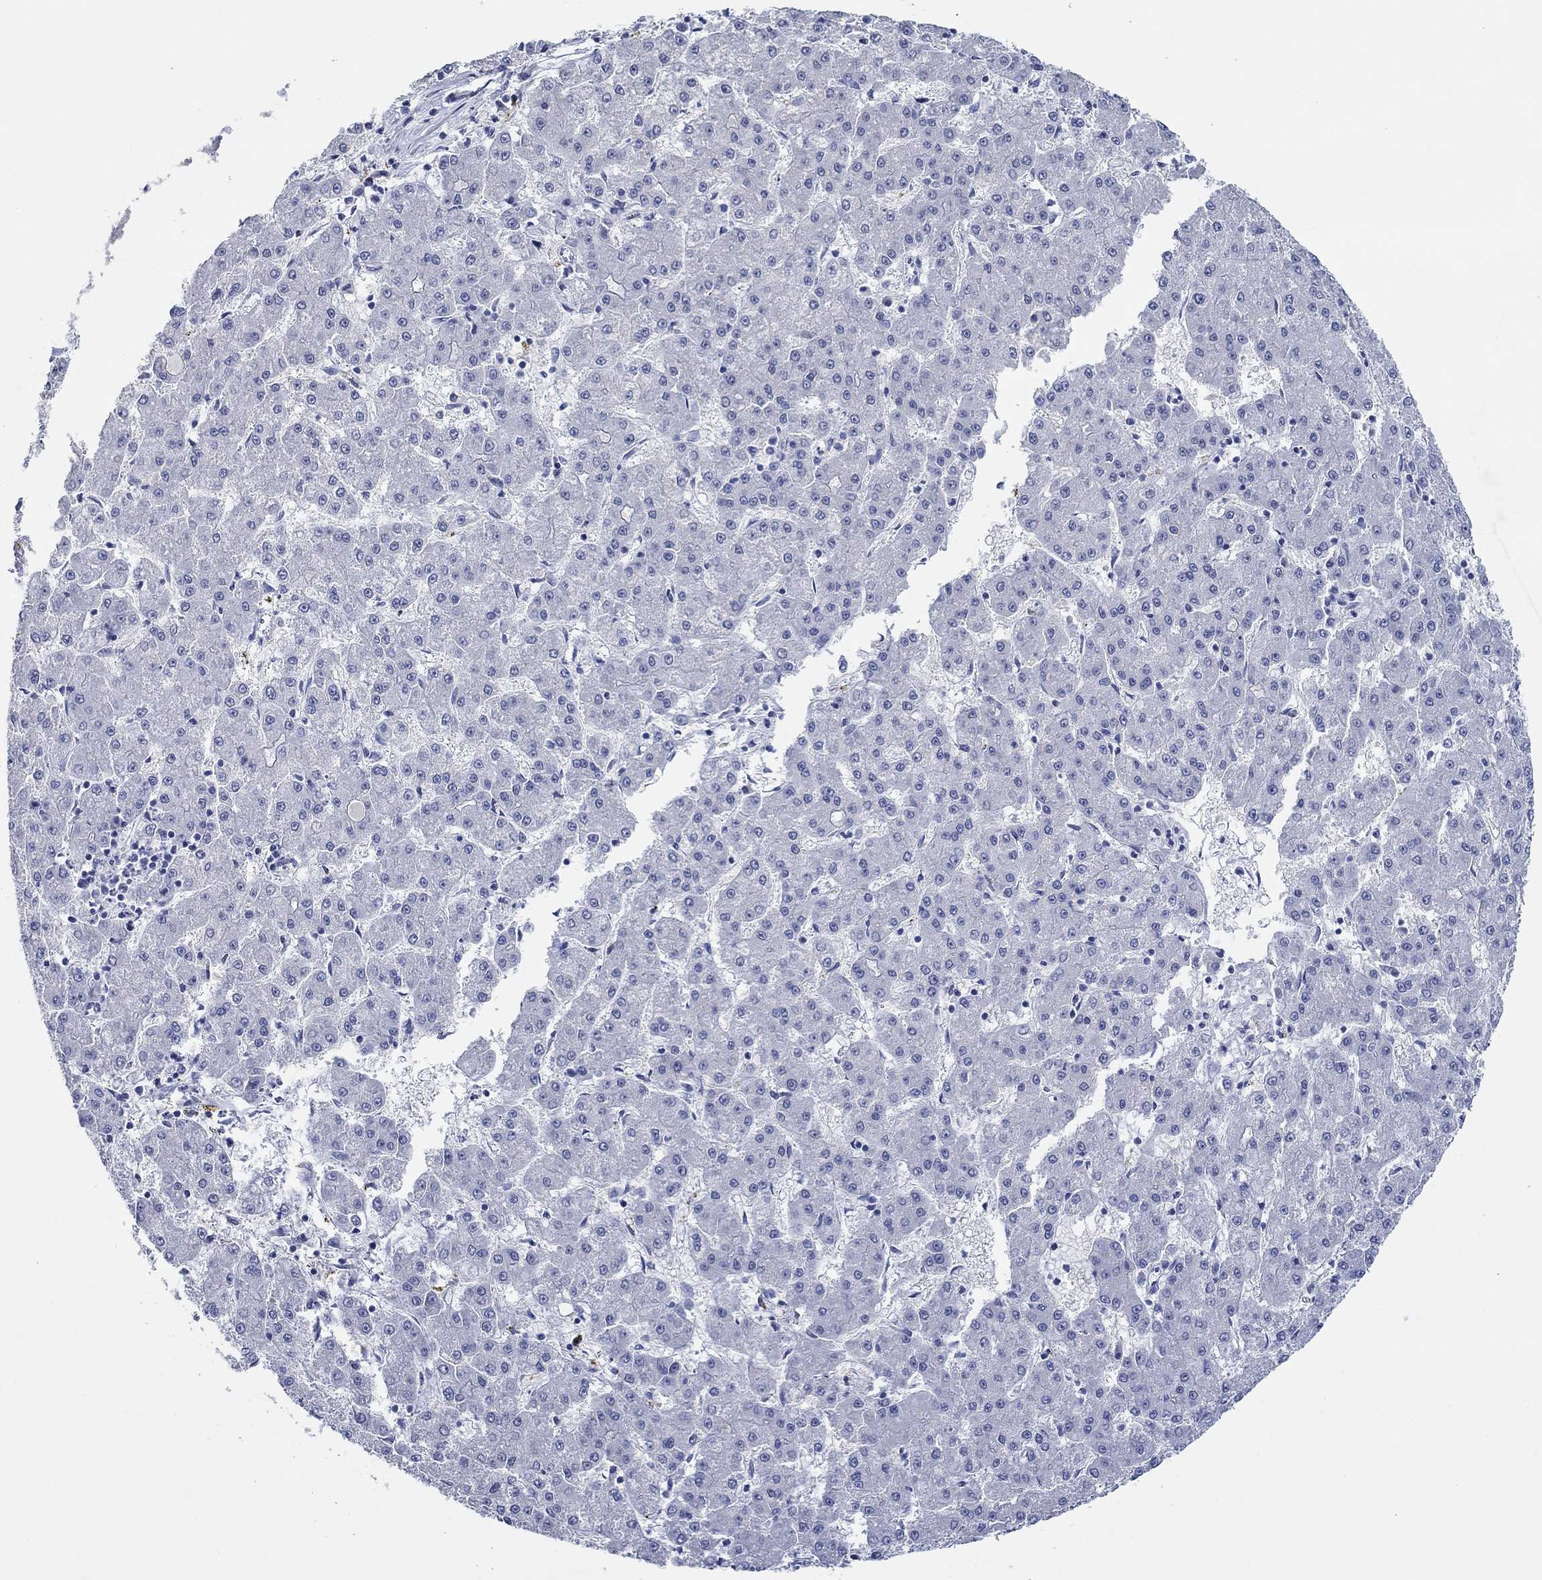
{"staining": {"intensity": "negative", "quantity": "none", "location": "none"}, "tissue": "liver cancer", "cell_type": "Tumor cells", "image_type": "cancer", "snomed": [{"axis": "morphology", "description": "Carcinoma, Hepatocellular, NOS"}, {"axis": "topography", "description": "Liver"}], "caption": "Immunohistochemical staining of human hepatocellular carcinoma (liver) shows no significant expression in tumor cells.", "gene": "POU5F1", "patient": {"sex": "male", "age": 73}}